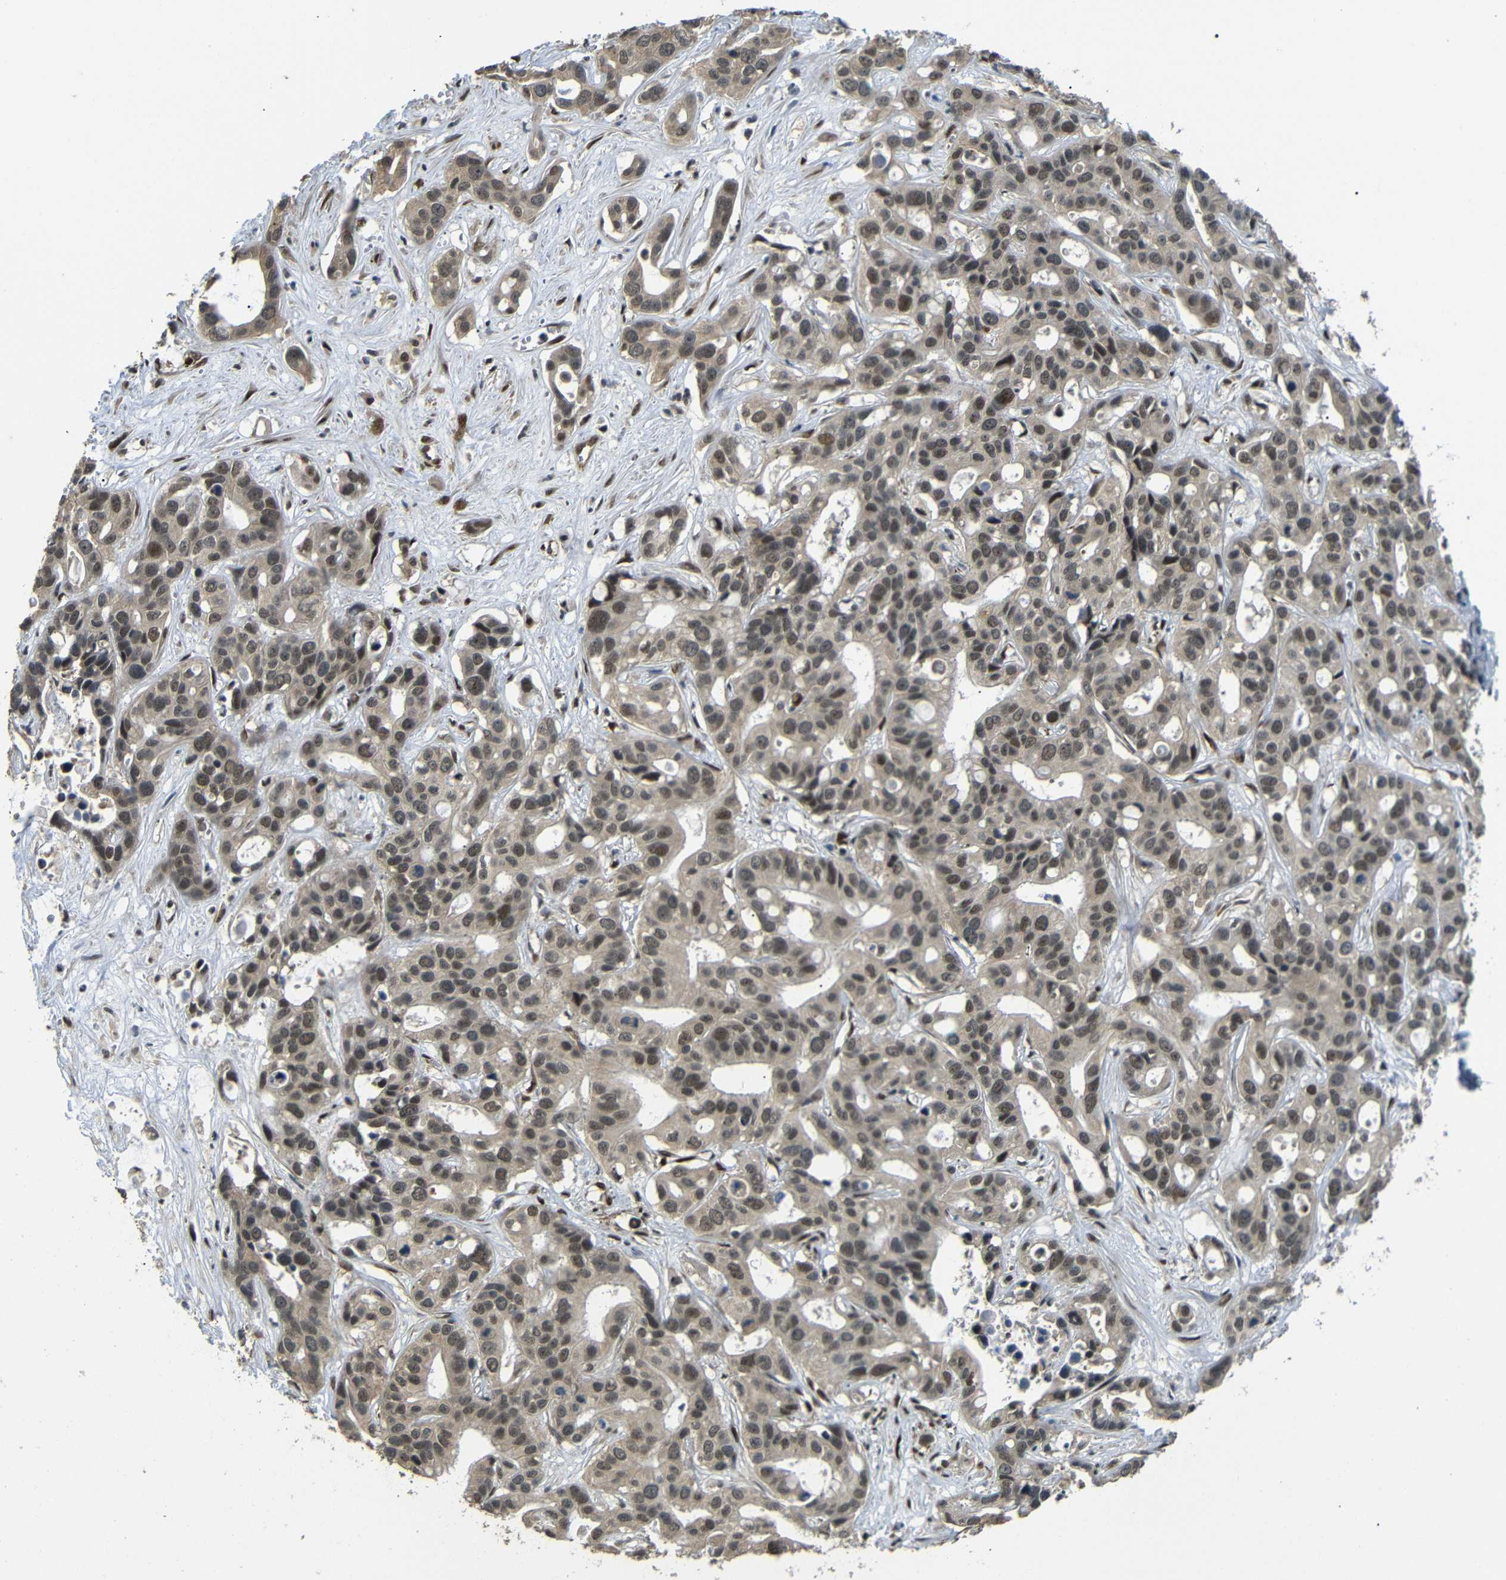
{"staining": {"intensity": "moderate", "quantity": ">75%", "location": "cytoplasmic/membranous,nuclear"}, "tissue": "liver cancer", "cell_type": "Tumor cells", "image_type": "cancer", "snomed": [{"axis": "morphology", "description": "Cholangiocarcinoma"}, {"axis": "topography", "description": "Liver"}], "caption": "IHC micrograph of cholangiocarcinoma (liver) stained for a protein (brown), which displays medium levels of moderate cytoplasmic/membranous and nuclear staining in approximately >75% of tumor cells.", "gene": "TBX2", "patient": {"sex": "female", "age": 65}}